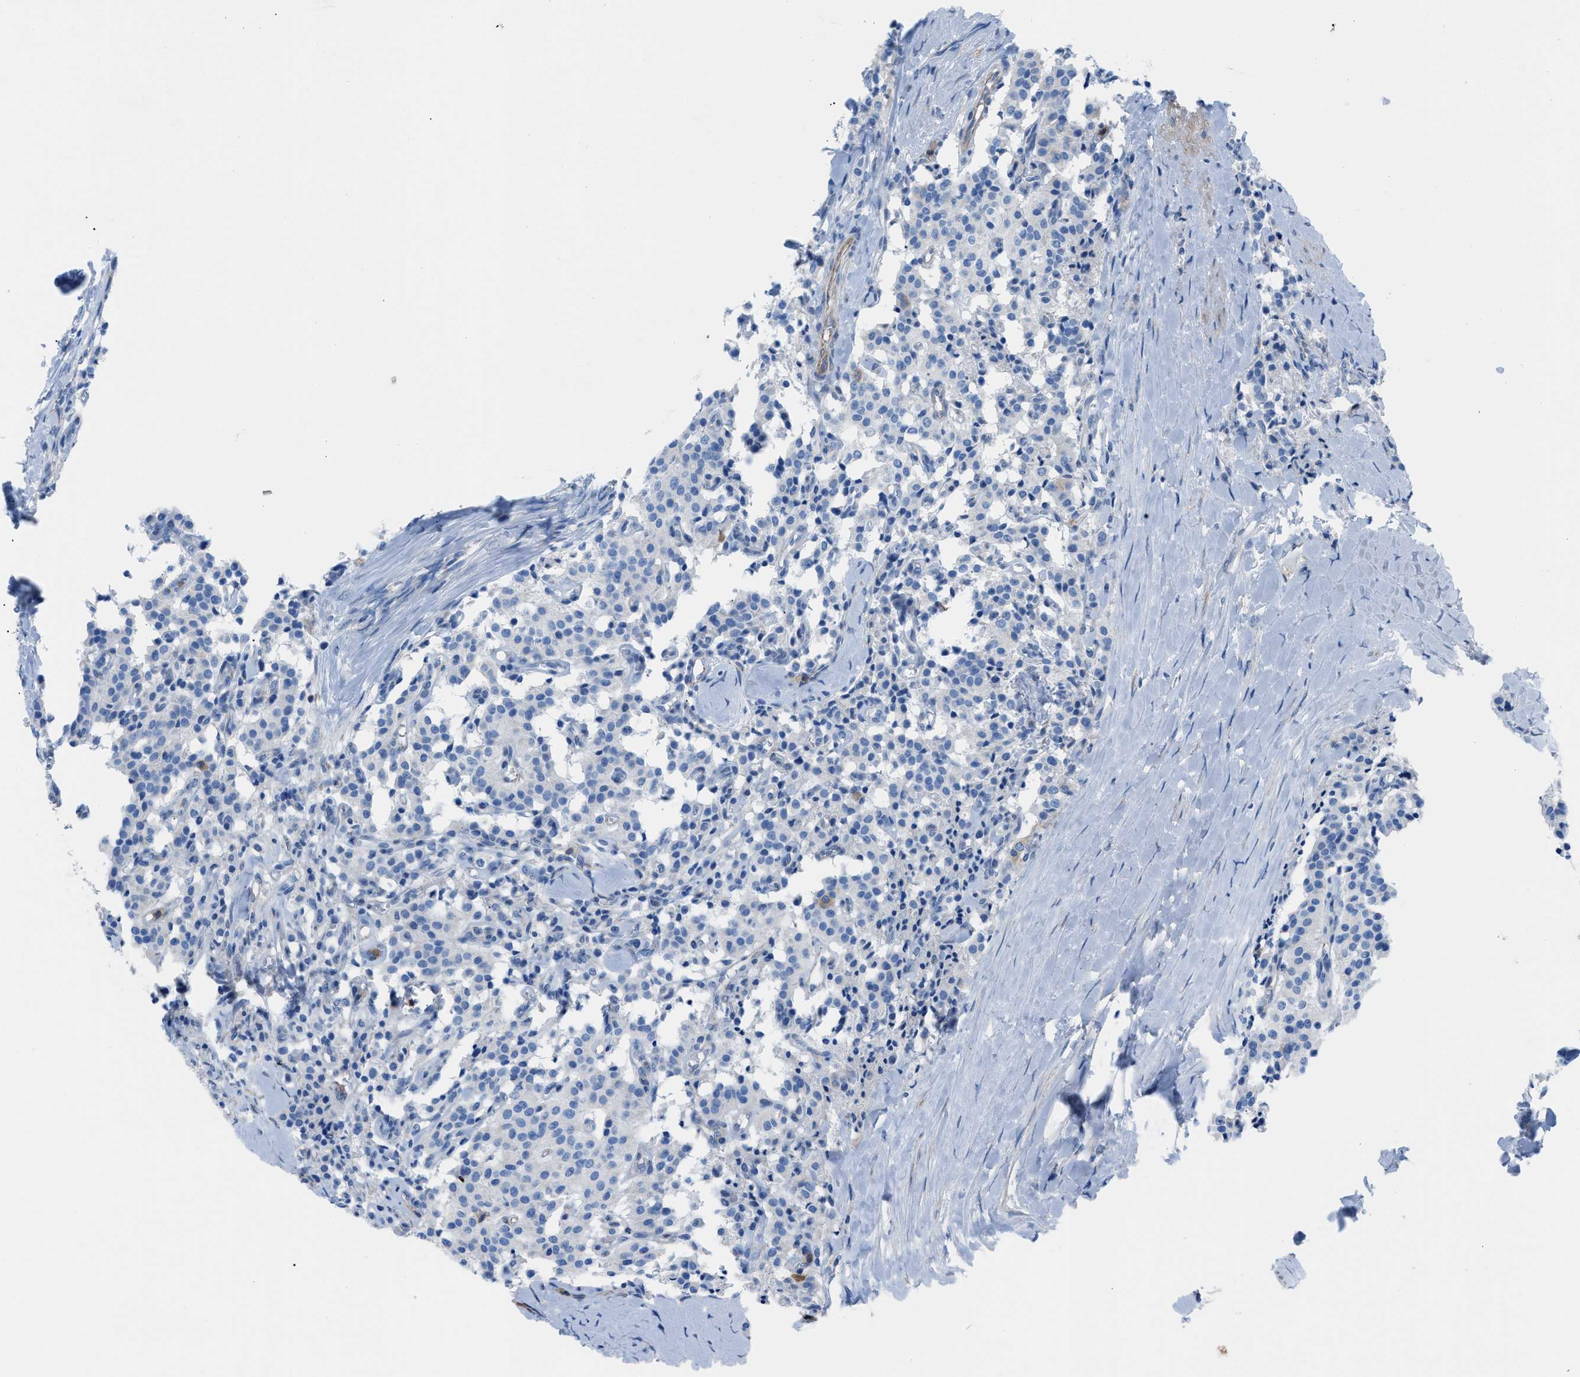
{"staining": {"intensity": "negative", "quantity": "none", "location": "none"}, "tissue": "carcinoid", "cell_type": "Tumor cells", "image_type": "cancer", "snomed": [{"axis": "morphology", "description": "Carcinoid, malignant, NOS"}, {"axis": "topography", "description": "Lung"}], "caption": "Image shows no significant protein positivity in tumor cells of malignant carcinoid.", "gene": "ITPR1", "patient": {"sex": "male", "age": 30}}